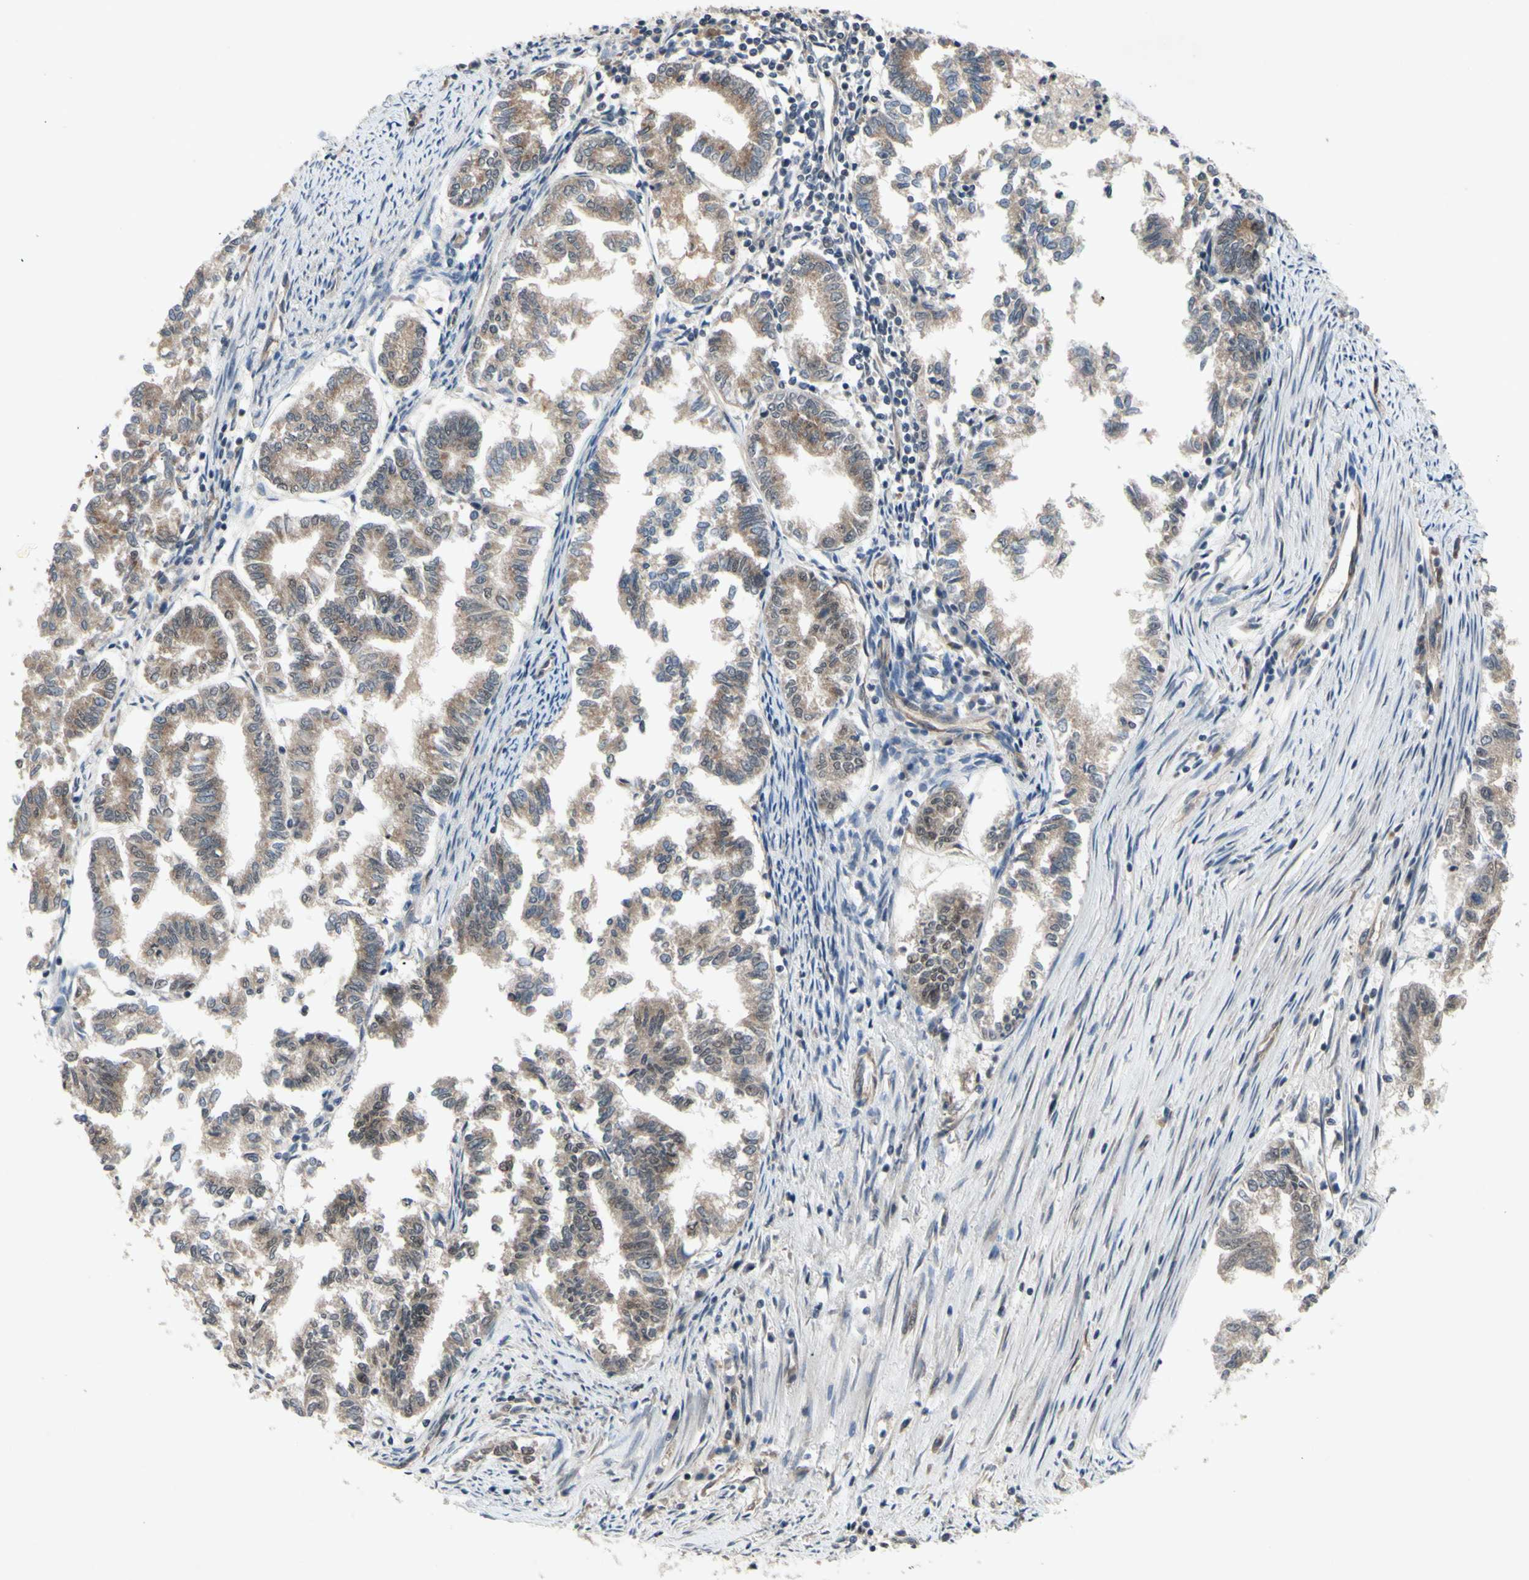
{"staining": {"intensity": "weak", "quantity": ">75%", "location": "cytoplasmic/membranous"}, "tissue": "endometrial cancer", "cell_type": "Tumor cells", "image_type": "cancer", "snomed": [{"axis": "morphology", "description": "Necrosis, NOS"}, {"axis": "morphology", "description": "Adenocarcinoma, NOS"}, {"axis": "topography", "description": "Endometrium"}], "caption": "Immunohistochemistry (IHC) staining of adenocarcinoma (endometrial), which shows low levels of weak cytoplasmic/membranous expression in approximately >75% of tumor cells indicating weak cytoplasmic/membranous protein staining. The staining was performed using DAB (brown) for protein detection and nuclei were counterstained in hematoxylin (blue).", "gene": "TRDMT1", "patient": {"sex": "female", "age": 79}}